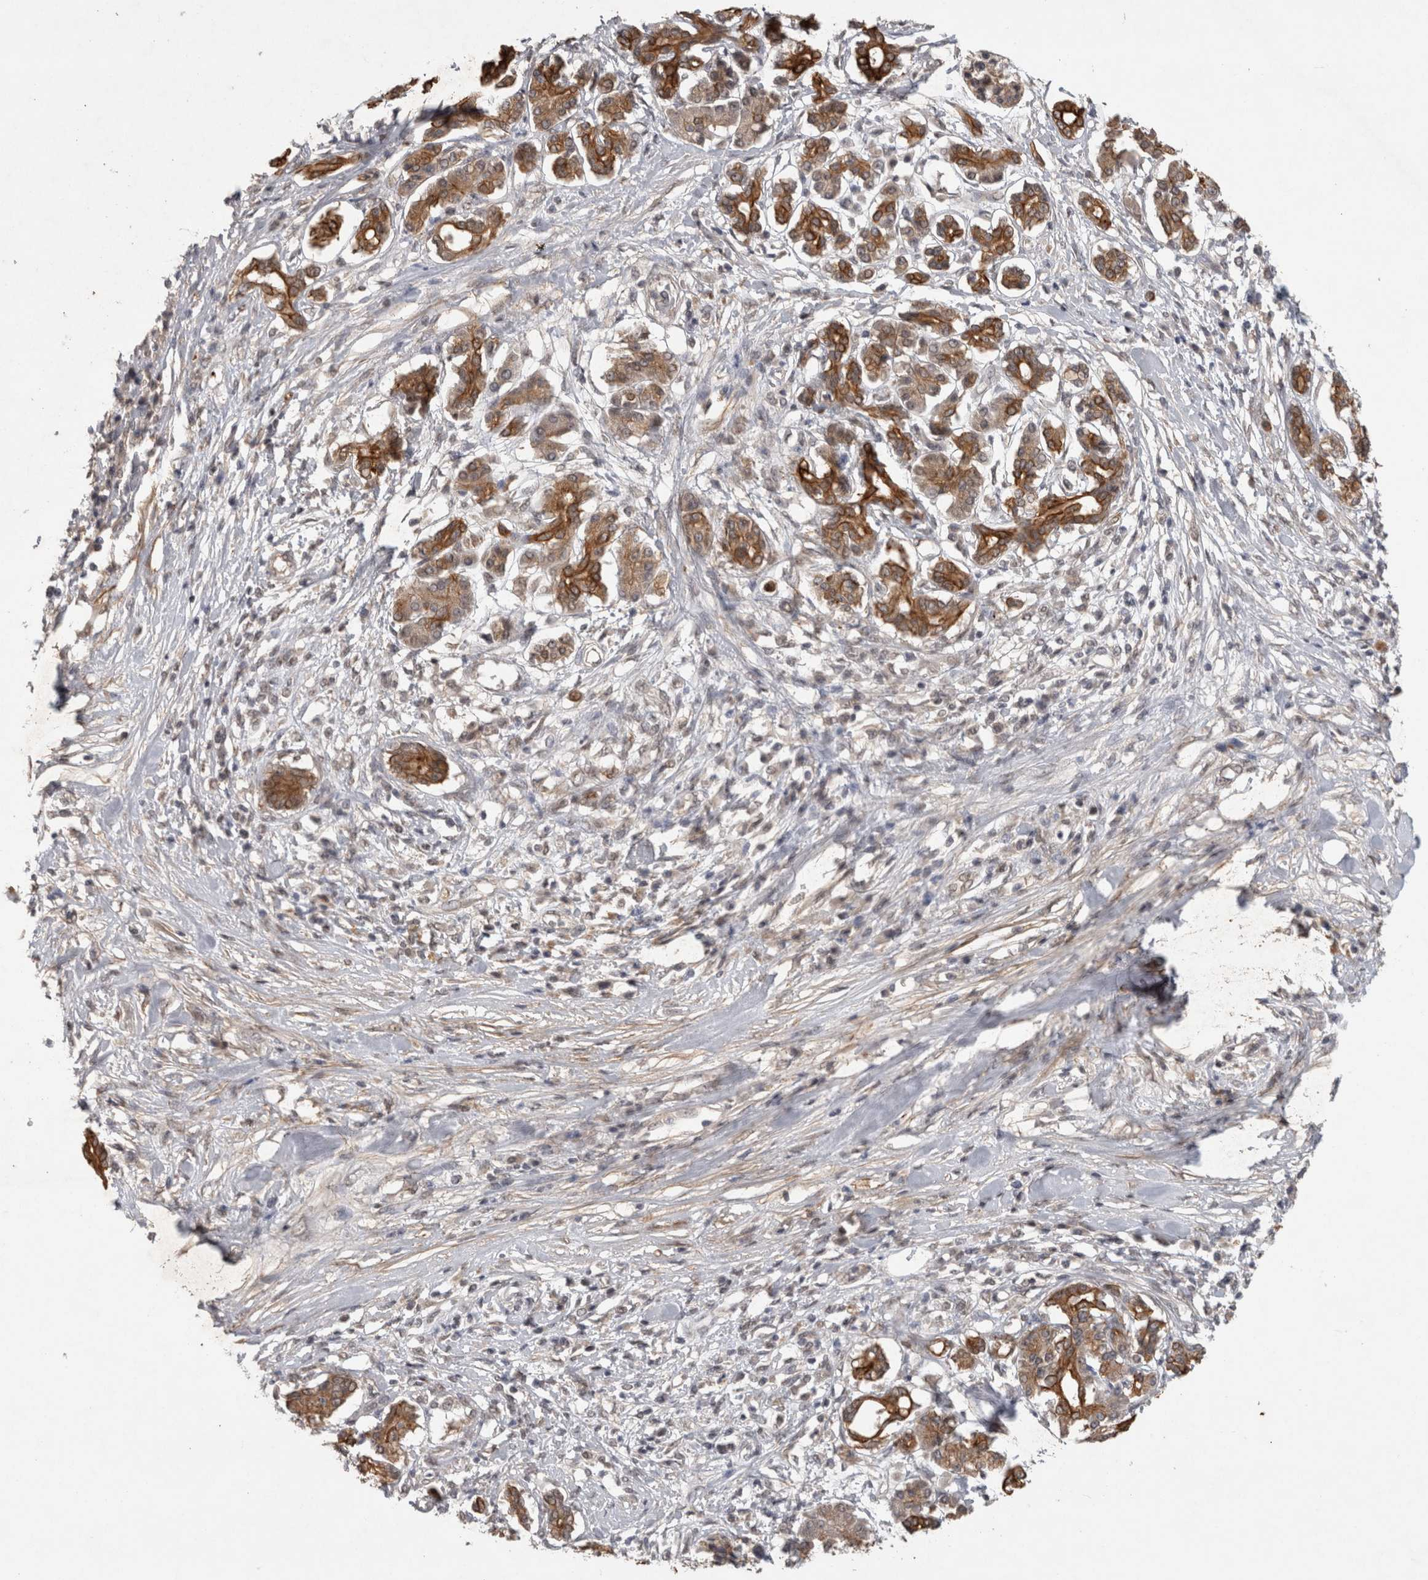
{"staining": {"intensity": "moderate", "quantity": ">75%", "location": "cytoplasmic/membranous"}, "tissue": "pancreatic cancer", "cell_type": "Tumor cells", "image_type": "cancer", "snomed": [{"axis": "morphology", "description": "Adenocarcinoma, NOS"}, {"axis": "topography", "description": "Pancreas"}], "caption": "The micrograph exhibits staining of pancreatic cancer, revealing moderate cytoplasmic/membranous protein staining (brown color) within tumor cells. The staining is performed using DAB brown chromogen to label protein expression. The nuclei are counter-stained blue using hematoxylin.", "gene": "RHPN1", "patient": {"sex": "female", "age": 56}}